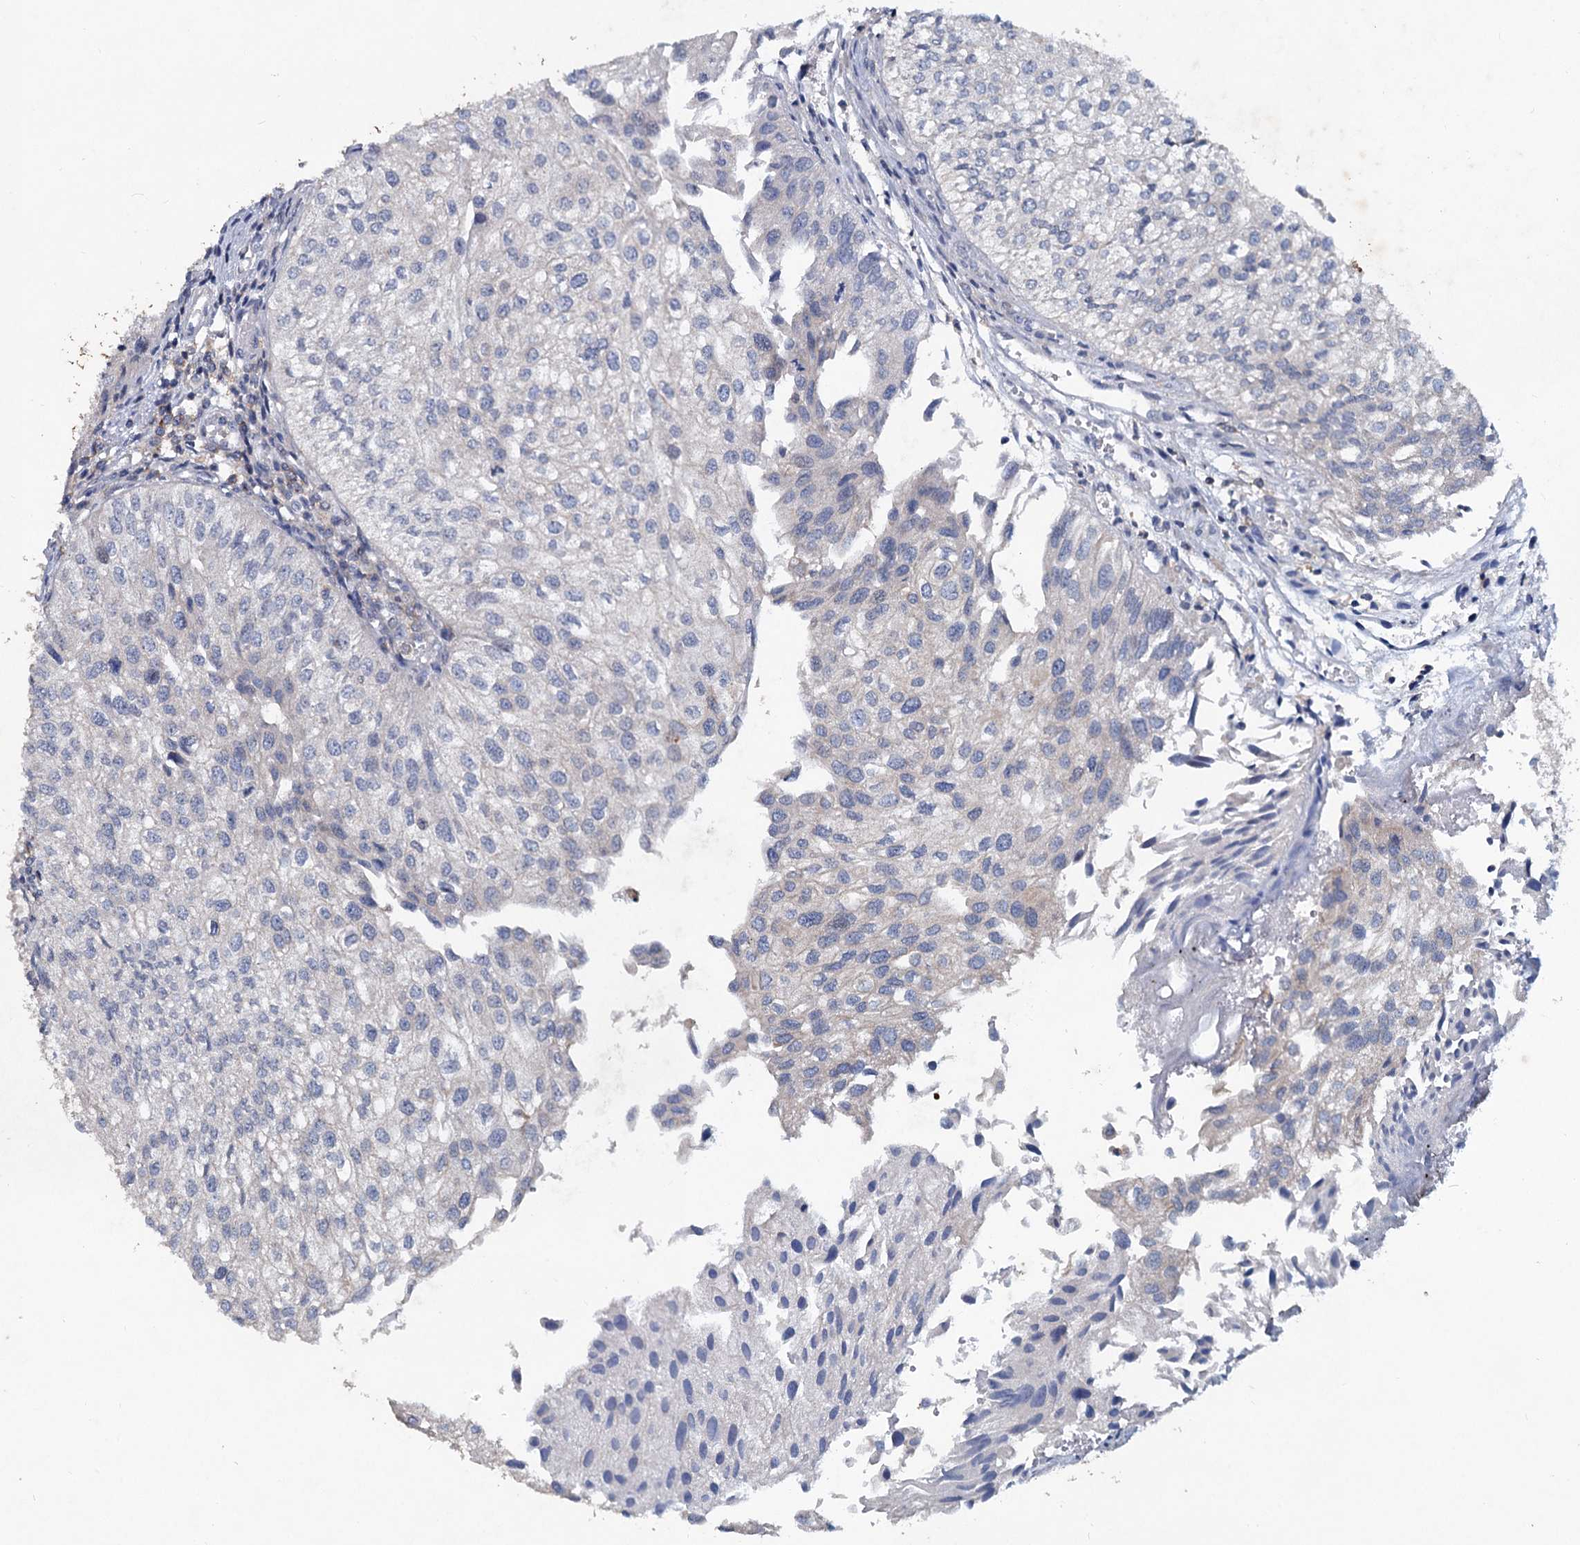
{"staining": {"intensity": "negative", "quantity": "none", "location": "none"}, "tissue": "urothelial cancer", "cell_type": "Tumor cells", "image_type": "cancer", "snomed": [{"axis": "morphology", "description": "Urothelial carcinoma, Low grade"}, {"axis": "topography", "description": "Urinary bladder"}], "caption": "The micrograph displays no staining of tumor cells in urothelial cancer.", "gene": "LRCH4", "patient": {"sex": "female", "age": 89}}